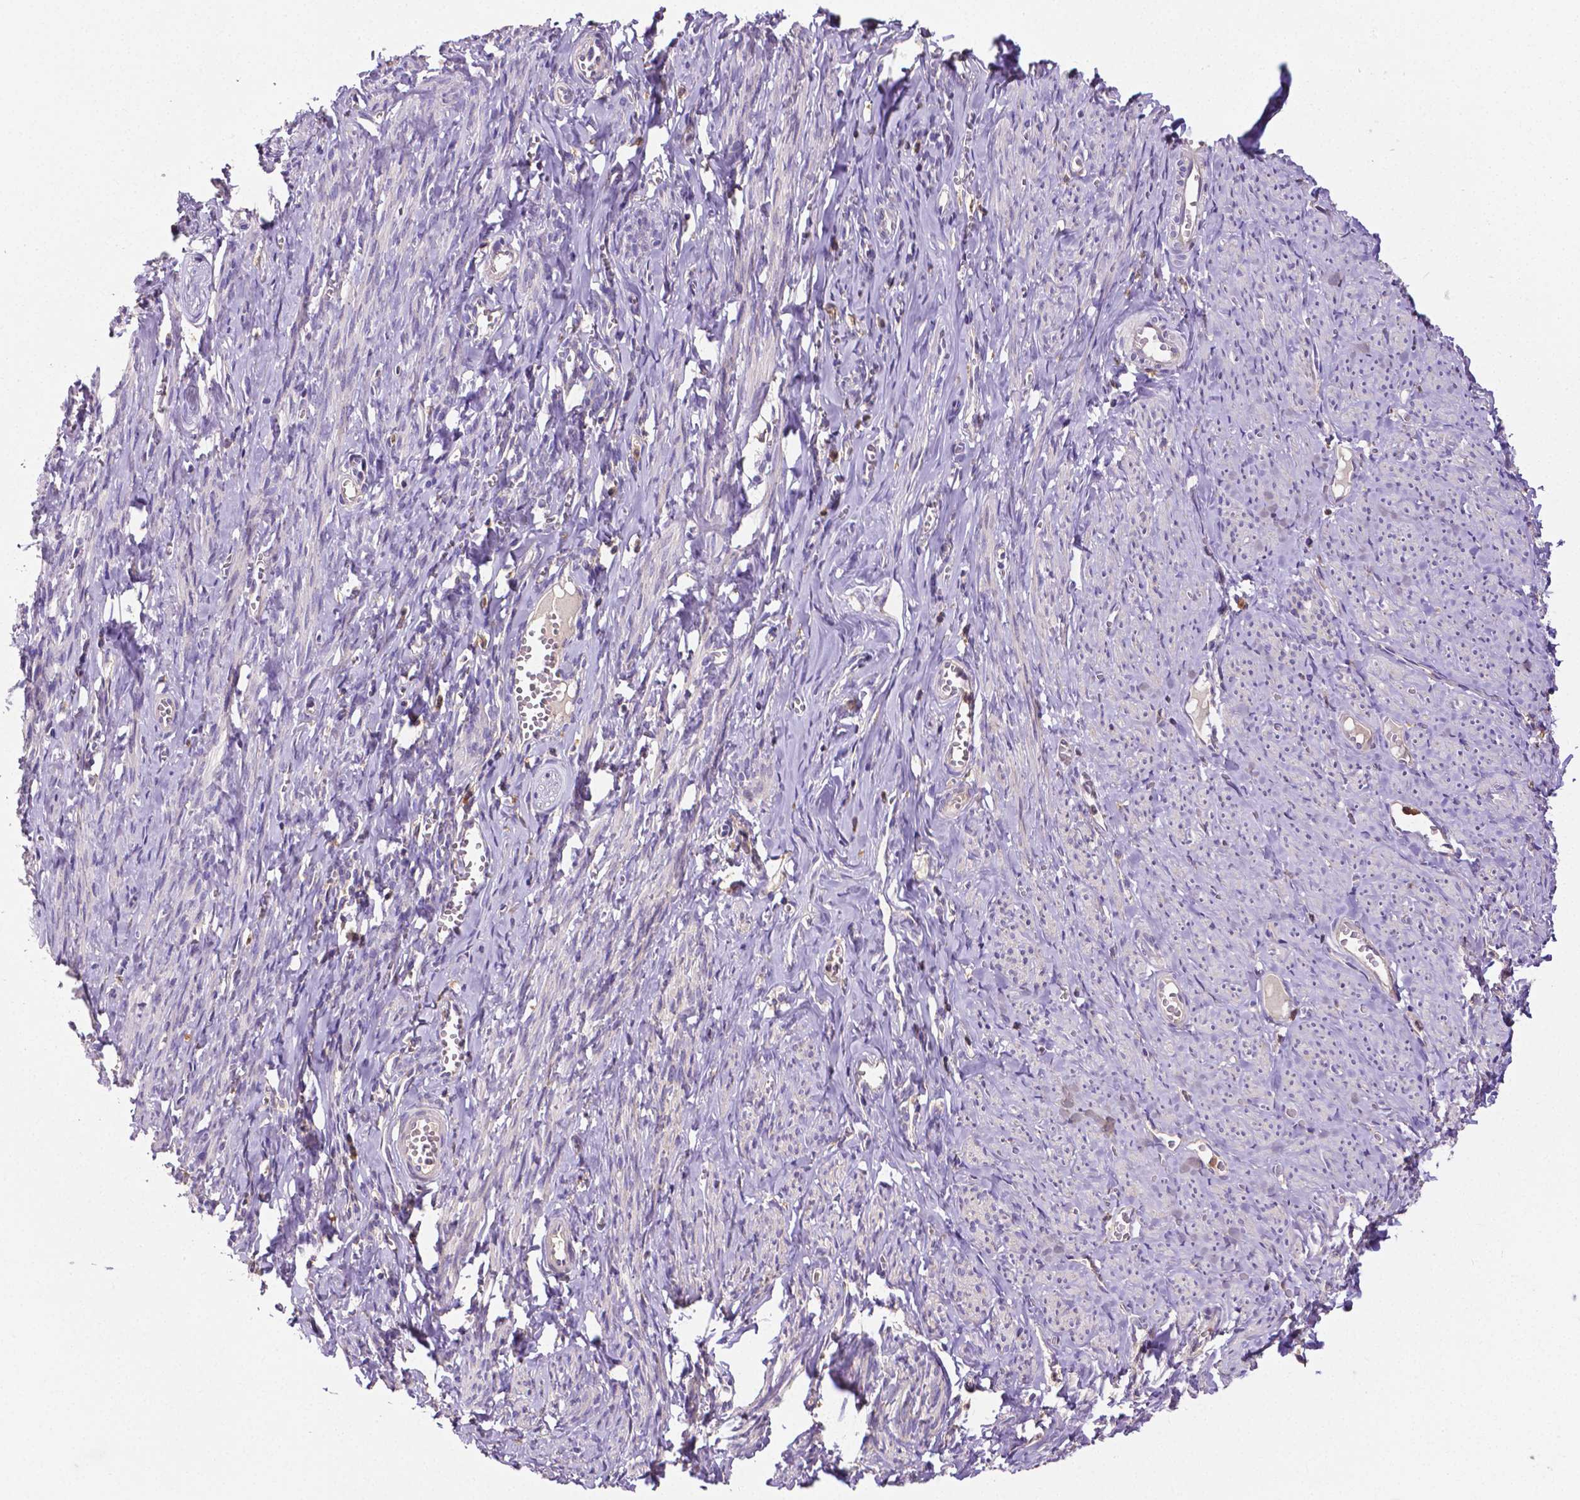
{"staining": {"intensity": "negative", "quantity": "none", "location": "none"}, "tissue": "smooth muscle", "cell_type": "Smooth muscle cells", "image_type": "normal", "snomed": [{"axis": "morphology", "description": "Normal tissue, NOS"}, {"axis": "topography", "description": "Smooth muscle"}], "caption": "An image of smooth muscle stained for a protein demonstrates no brown staining in smooth muscle cells. (DAB (3,3'-diaminobenzidine) immunohistochemistry (IHC) visualized using brightfield microscopy, high magnification).", "gene": "DICER1", "patient": {"sex": "female", "age": 65}}